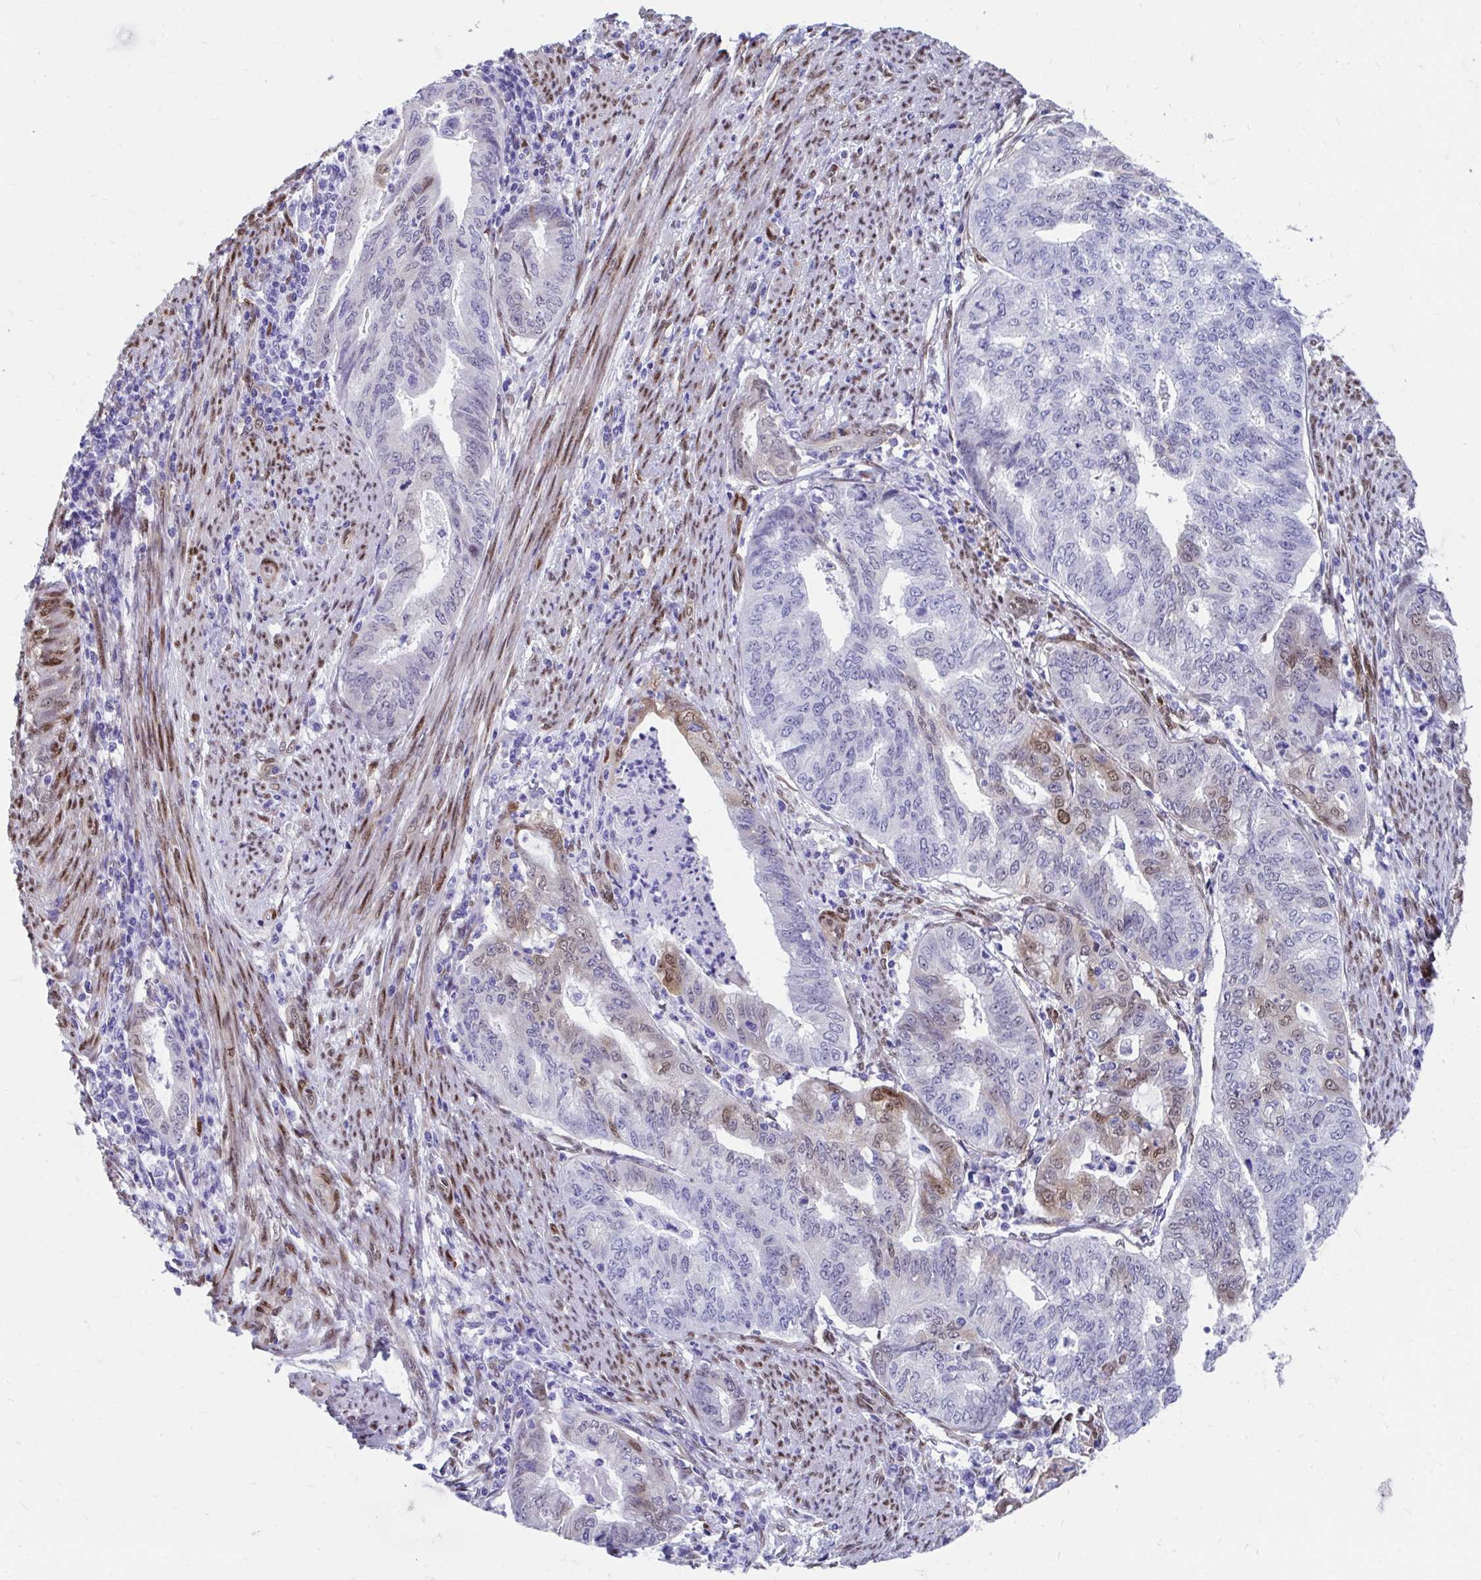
{"staining": {"intensity": "weak", "quantity": "<25%", "location": "nuclear"}, "tissue": "endometrial cancer", "cell_type": "Tumor cells", "image_type": "cancer", "snomed": [{"axis": "morphology", "description": "Adenocarcinoma, NOS"}, {"axis": "topography", "description": "Endometrium"}], "caption": "Immunohistochemistry (IHC) of adenocarcinoma (endometrial) reveals no expression in tumor cells.", "gene": "RBPMS", "patient": {"sex": "female", "age": 79}}